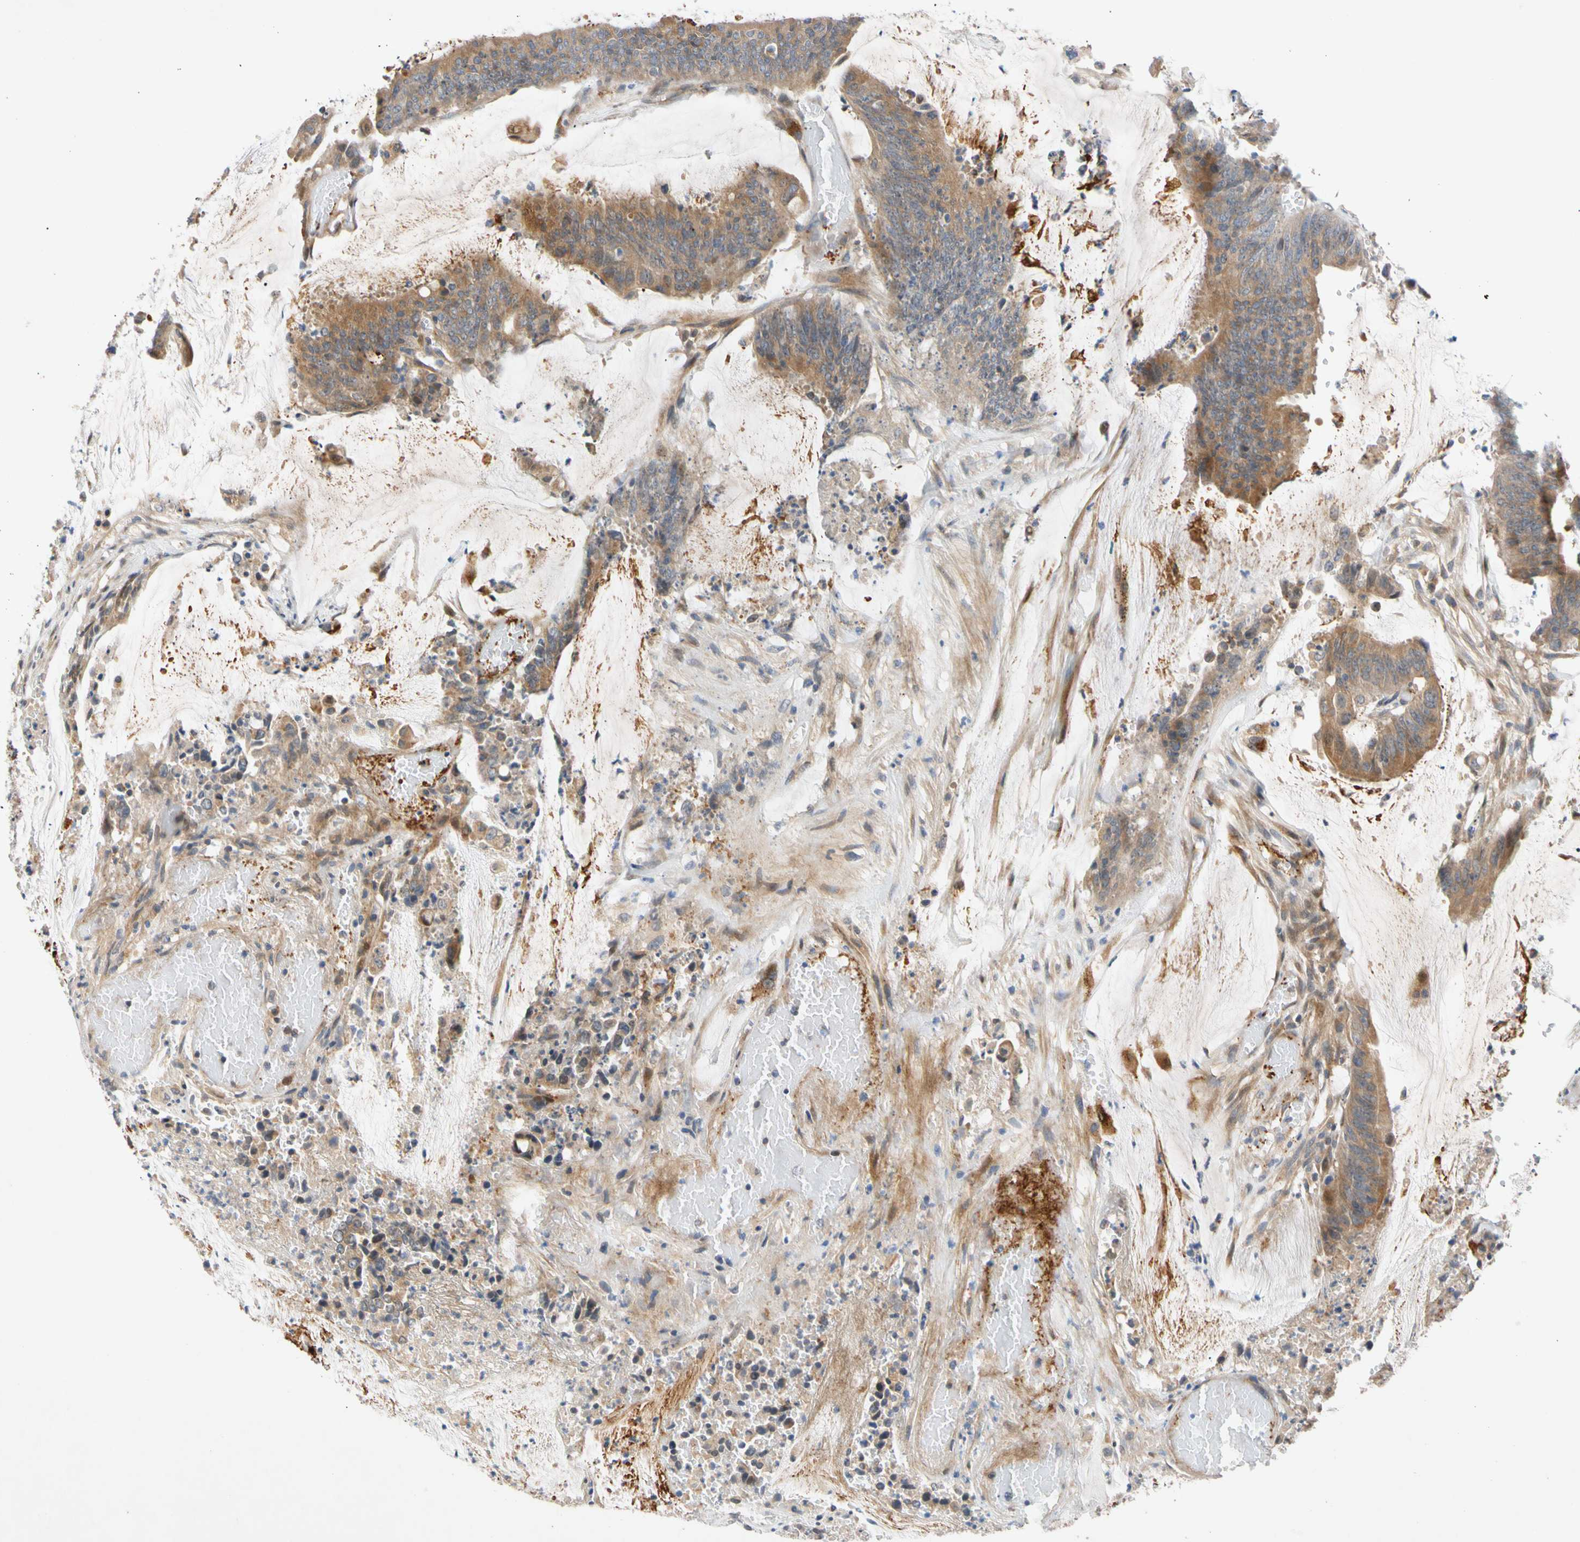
{"staining": {"intensity": "moderate", "quantity": ">75%", "location": "cytoplasmic/membranous"}, "tissue": "colorectal cancer", "cell_type": "Tumor cells", "image_type": "cancer", "snomed": [{"axis": "morphology", "description": "Adenocarcinoma, NOS"}, {"axis": "topography", "description": "Rectum"}], "caption": "Protein staining demonstrates moderate cytoplasmic/membranous staining in about >75% of tumor cells in adenocarcinoma (colorectal). (DAB (3,3'-diaminobenzidine) IHC with brightfield microscopy, high magnification).", "gene": "CNST", "patient": {"sex": "female", "age": 66}}